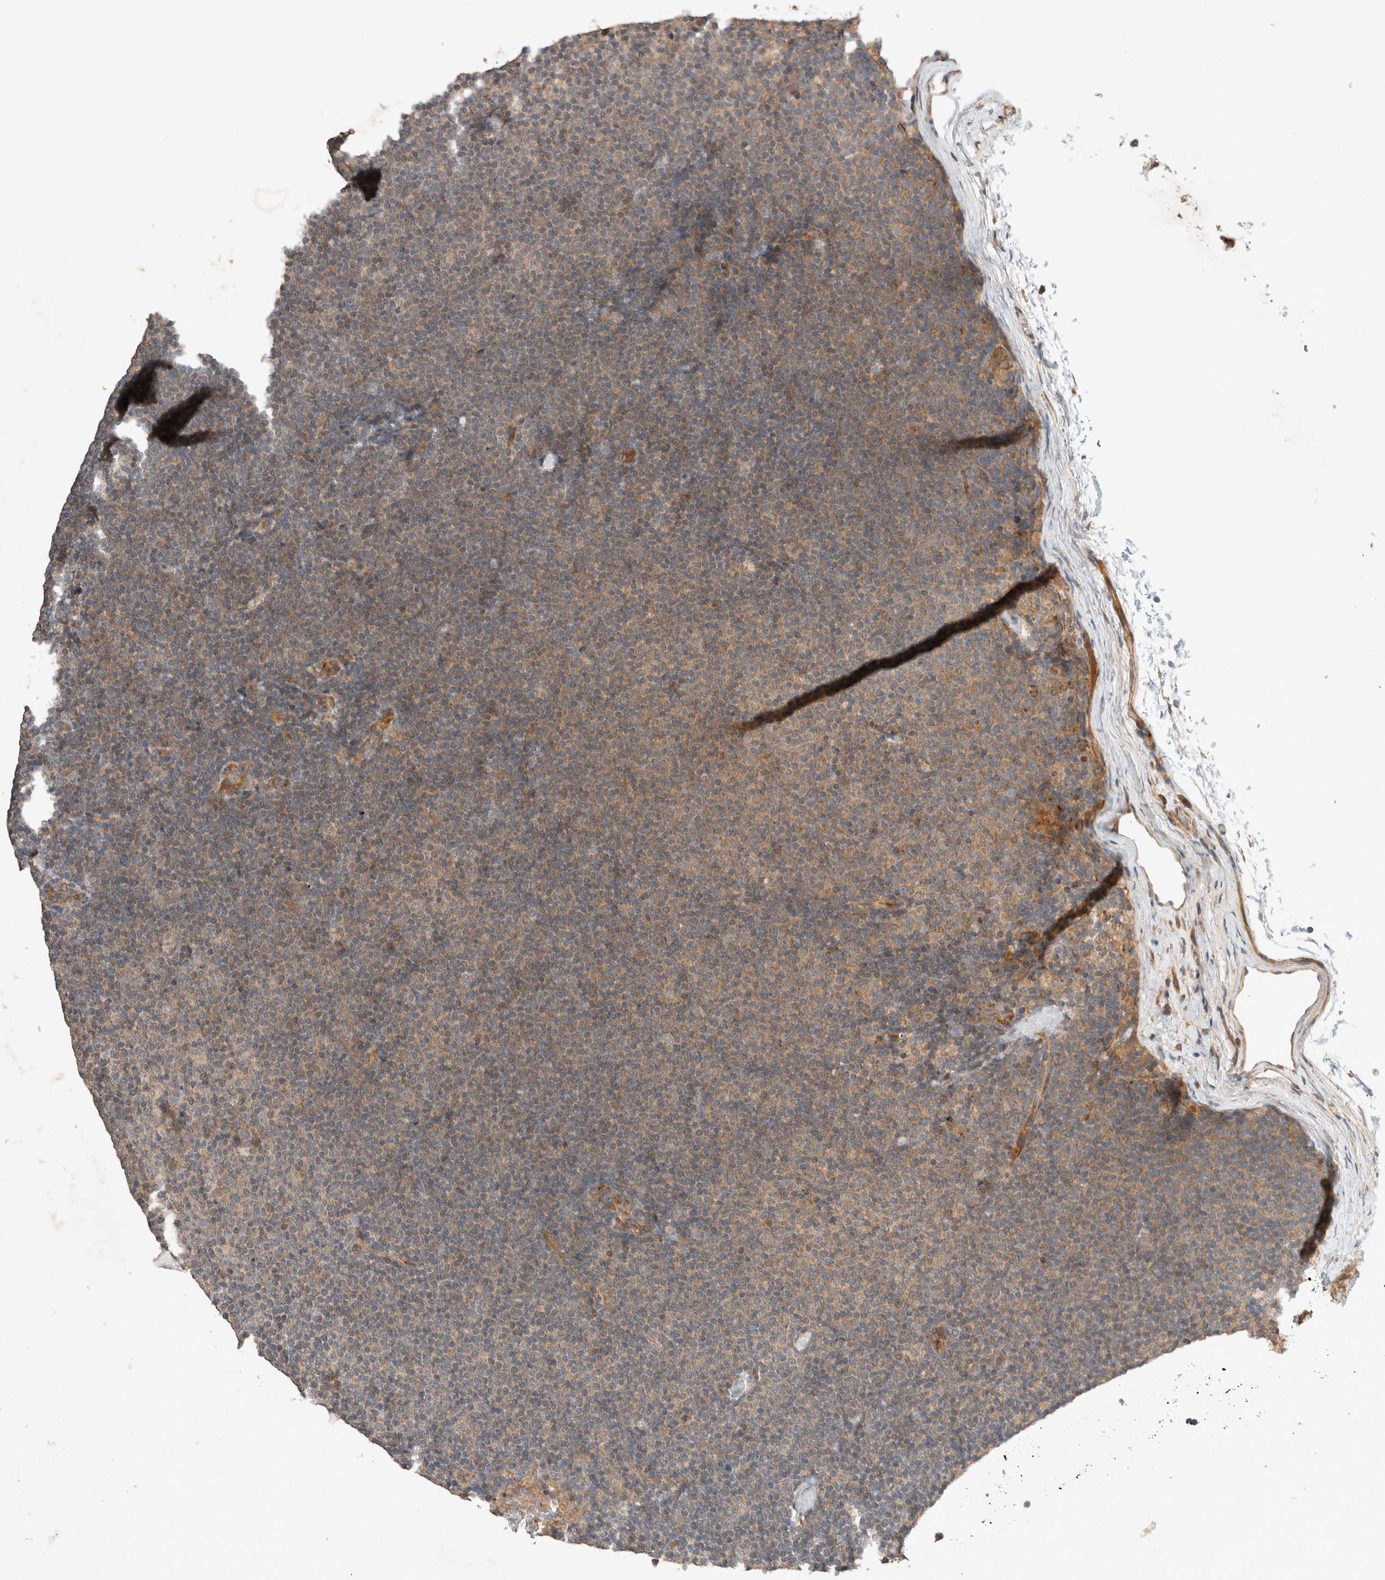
{"staining": {"intensity": "weak", "quantity": ">75%", "location": "cytoplasmic/membranous"}, "tissue": "lymphoma", "cell_type": "Tumor cells", "image_type": "cancer", "snomed": [{"axis": "morphology", "description": "Malignant lymphoma, non-Hodgkin's type, Low grade"}, {"axis": "topography", "description": "Lymph node"}], "caption": "Approximately >75% of tumor cells in low-grade malignant lymphoma, non-Hodgkin's type reveal weak cytoplasmic/membranous protein expression as visualized by brown immunohistochemical staining.", "gene": "ARMC9", "patient": {"sex": "female", "age": 53}}